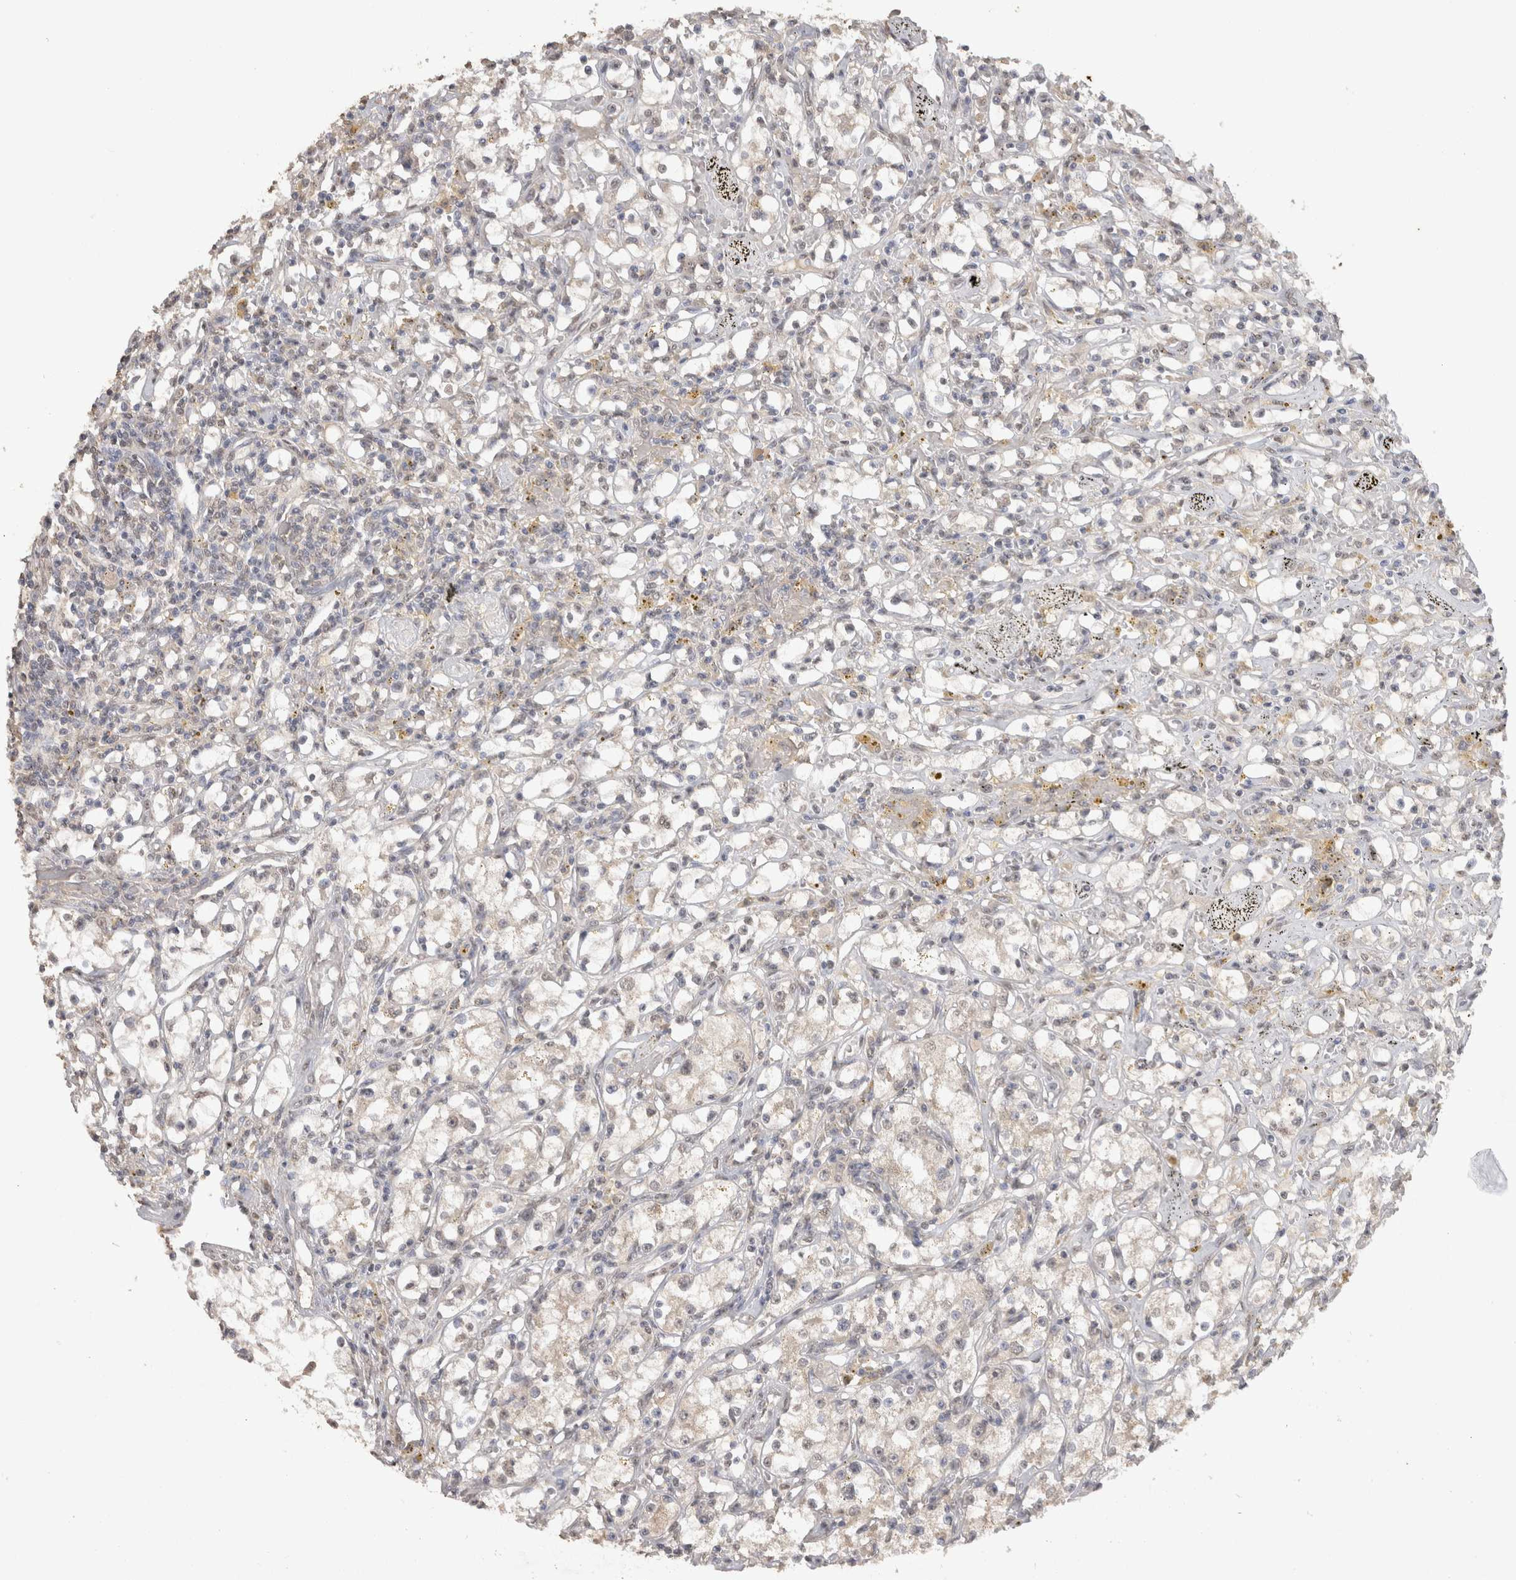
{"staining": {"intensity": "negative", "quantity": "none", "location": "none"}, "tissue": "renal cancer", "cell_type": "Tumor cells", "image_type": "cancer", "snomed": [{"axis": "morphology", "description": "Adenocarcinoma, NOS"}, {"axis": "topography", "description": "Kidney"}], "caption": "This is a micrograph of IHC staining of renal adenocarcinoma, which shows no positivity in tumor cells.", "gene": "NAALADL2", "patient": {"sex": "male", "age": 56}}